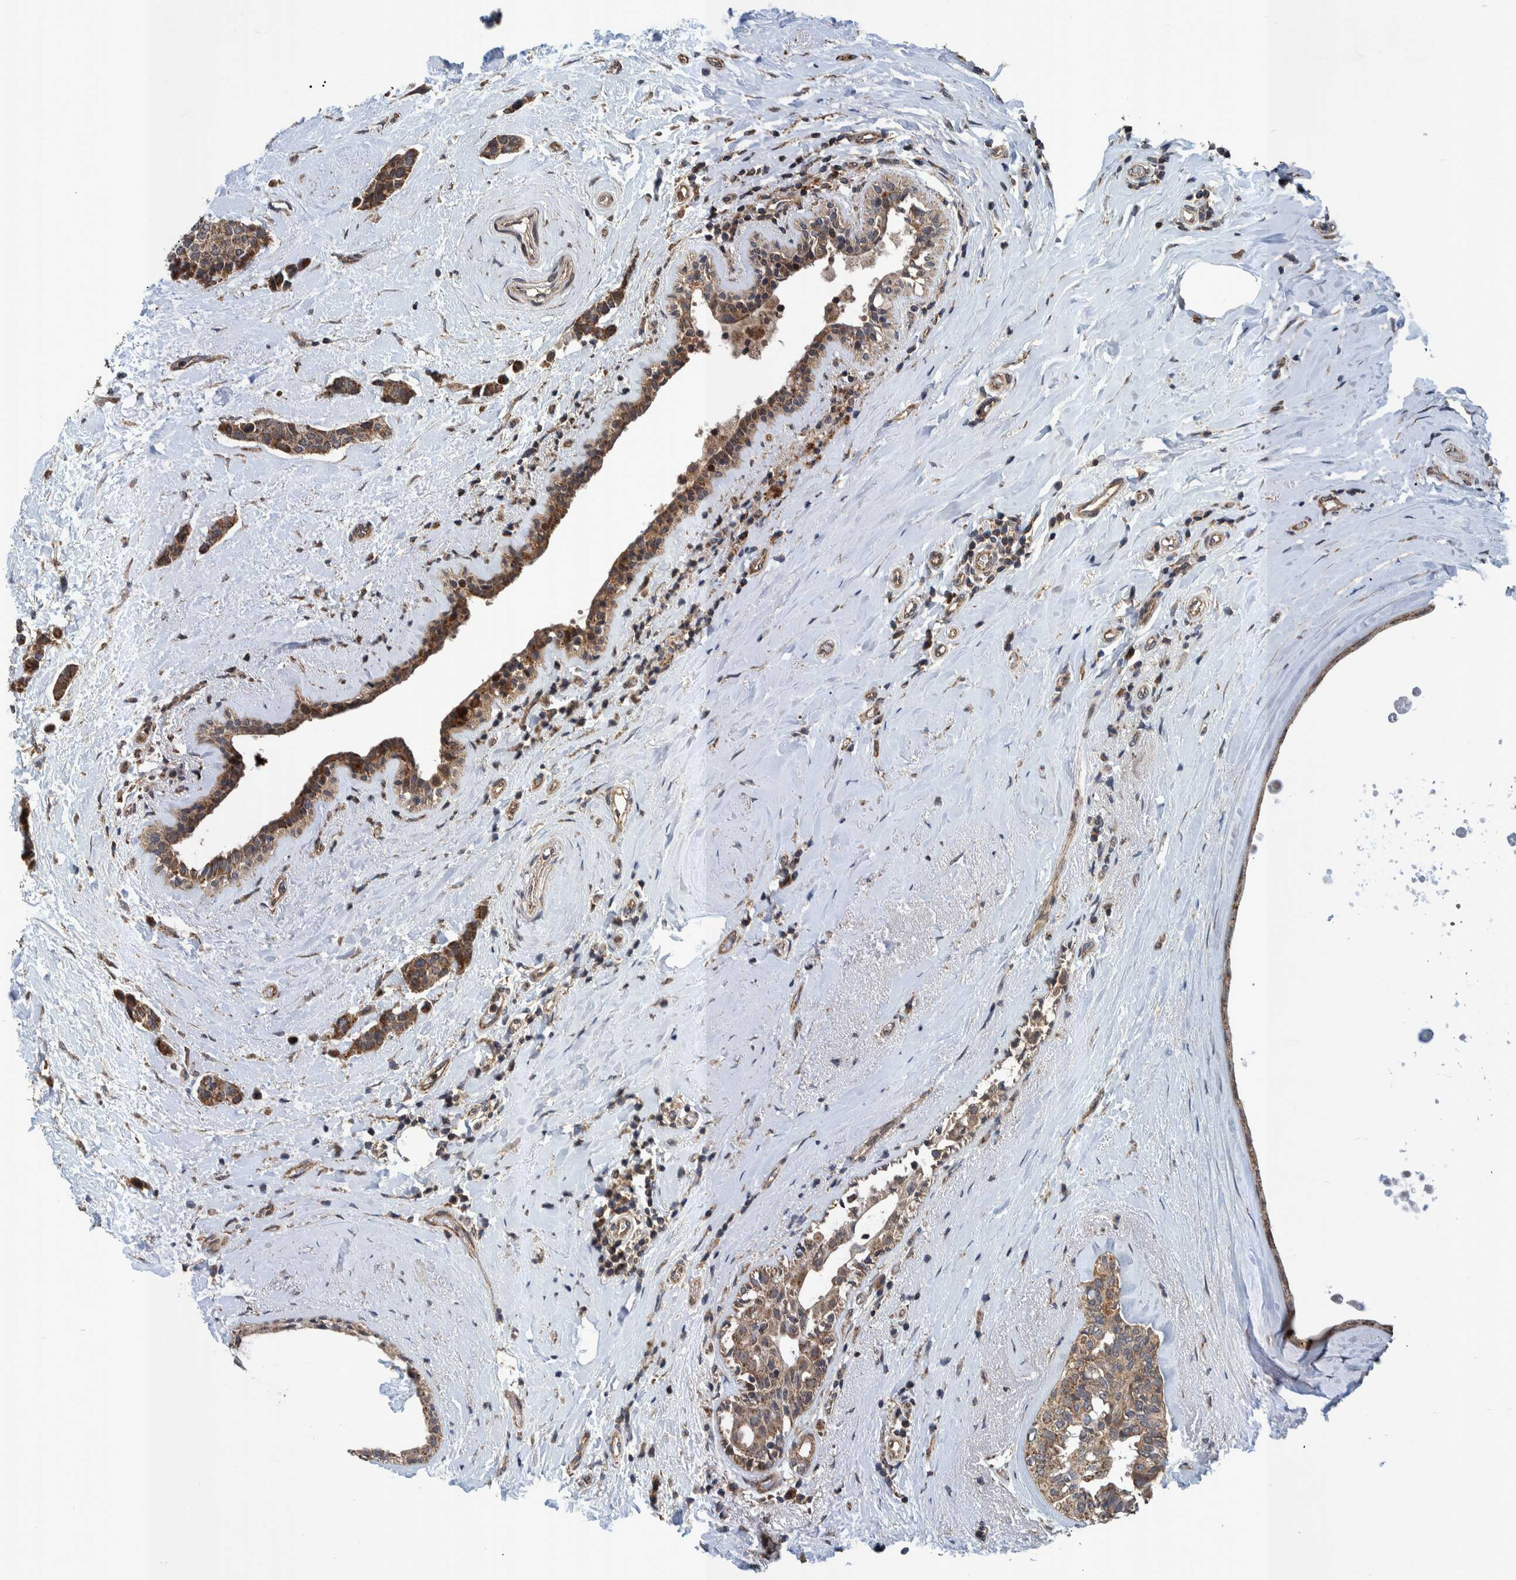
{"staining": {"intensity": "moderate", "quantity": ">75%", "location": "cytoplasmic/membranous"}, "tissue": "breast cancer", "cell_type": "Tumor cells", "image_type": "cancer", "snomed": [{"axis": "morphology", "description": "Duct carcinoma"}, {"axis": "topography", "description": "Breast"}], "caption": "Breast cancer tissue reveals moderate cytoplasmic/membranous expression in approximately >75% of tumor cells, visualized by immunohistochemistry.", "gene": "MRPS7", "patient": {"sex": "female", "age": 55}}